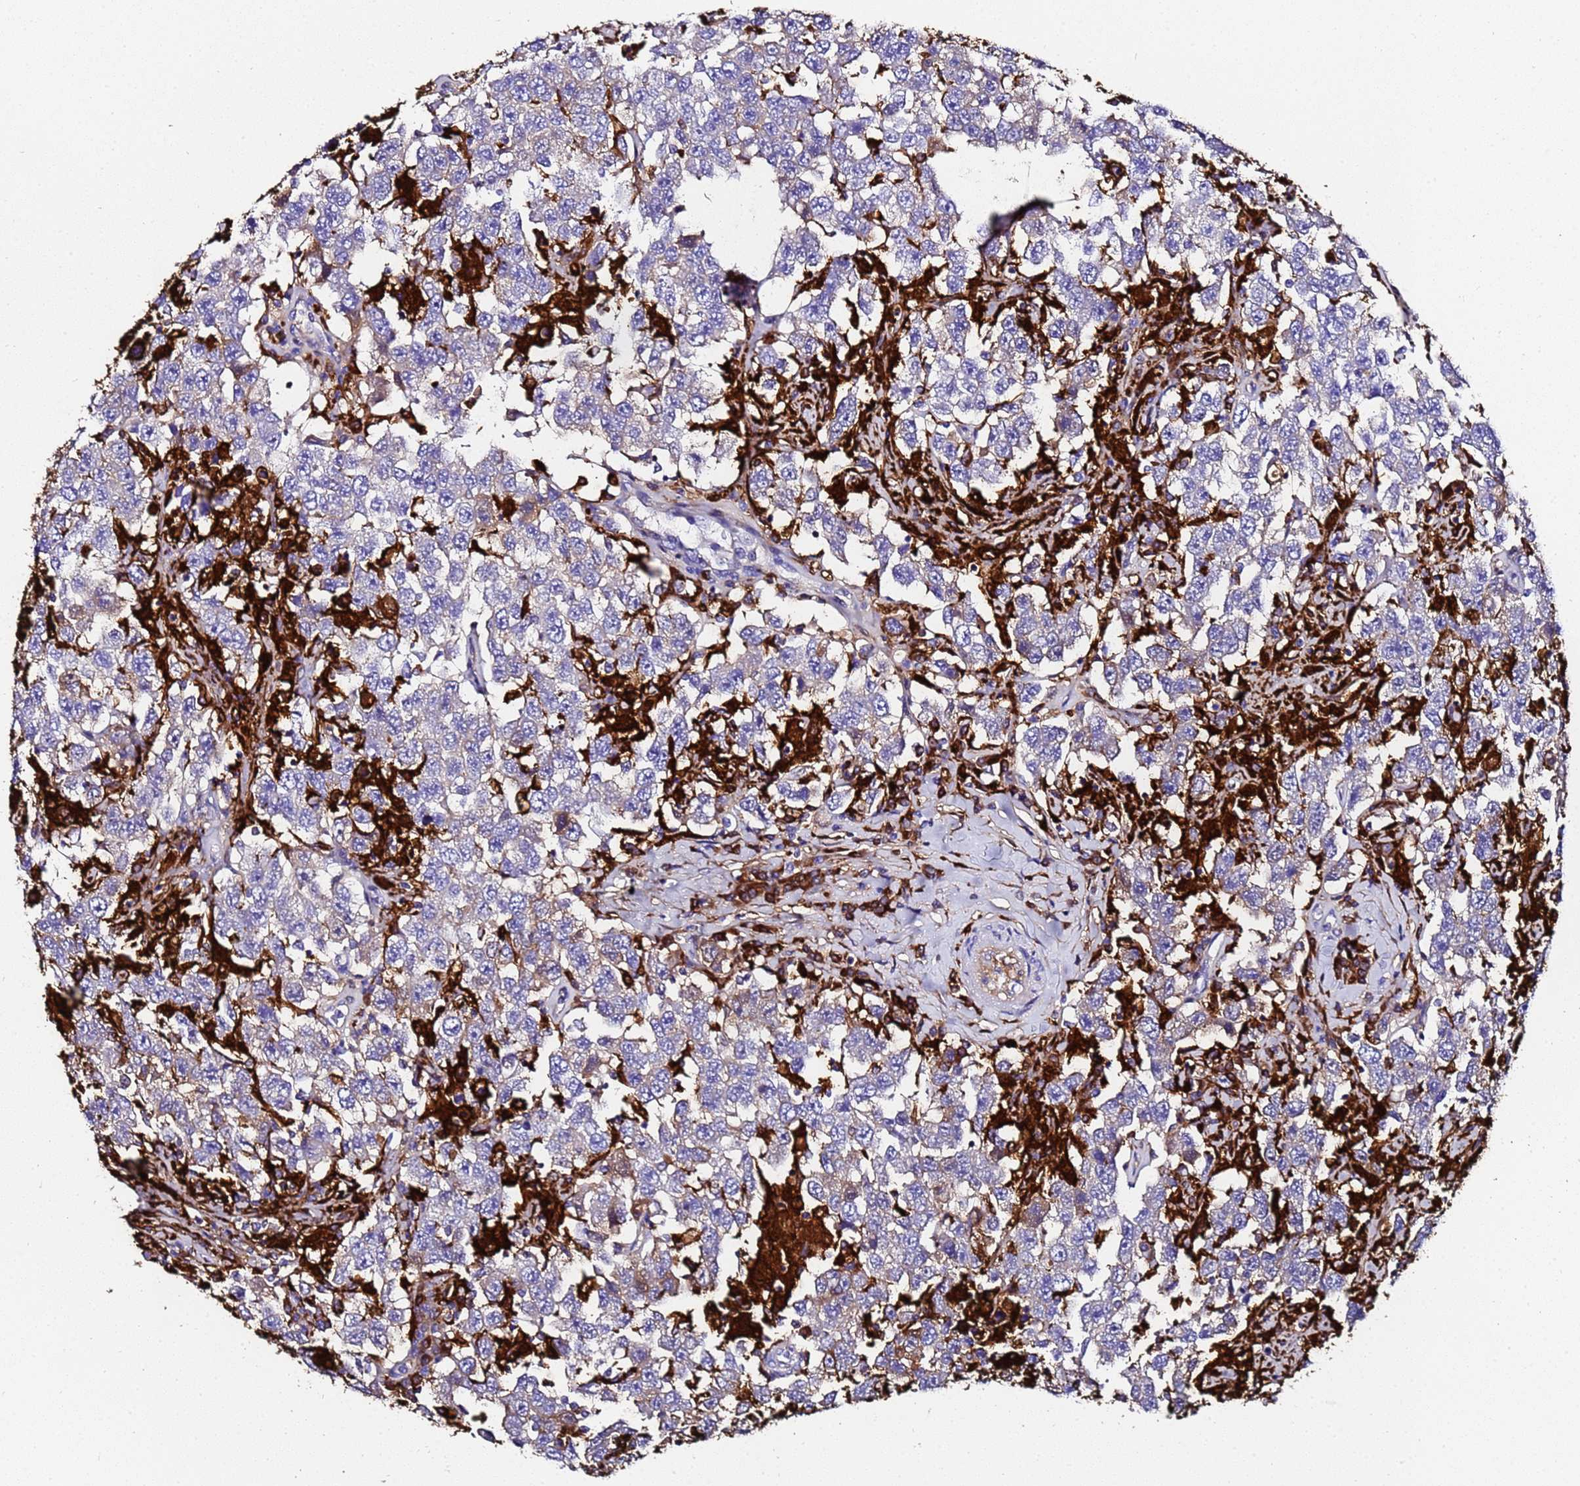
{"staining": {"intensity": "moderate", "quantity": "<25%", "location": "cytoplasmic/membranous"}, "tissue": "testis cancer", "cell_type": "Tumor cells", "image_type": "cancer", "snomed": [{"axis": "morphology", "description": "Seminoma, NOS"}, {"axis": "topography", "description": "Testis"}], "caption": "IHC micrograph of human testis seminoma stained for a protein (brown), which exhibits low levels of moderate cytoplasmic/membranous expression in approximately <25% of tumor cells.", "gene": "FTL", "patient": {"sex": "male", "age": 41}}